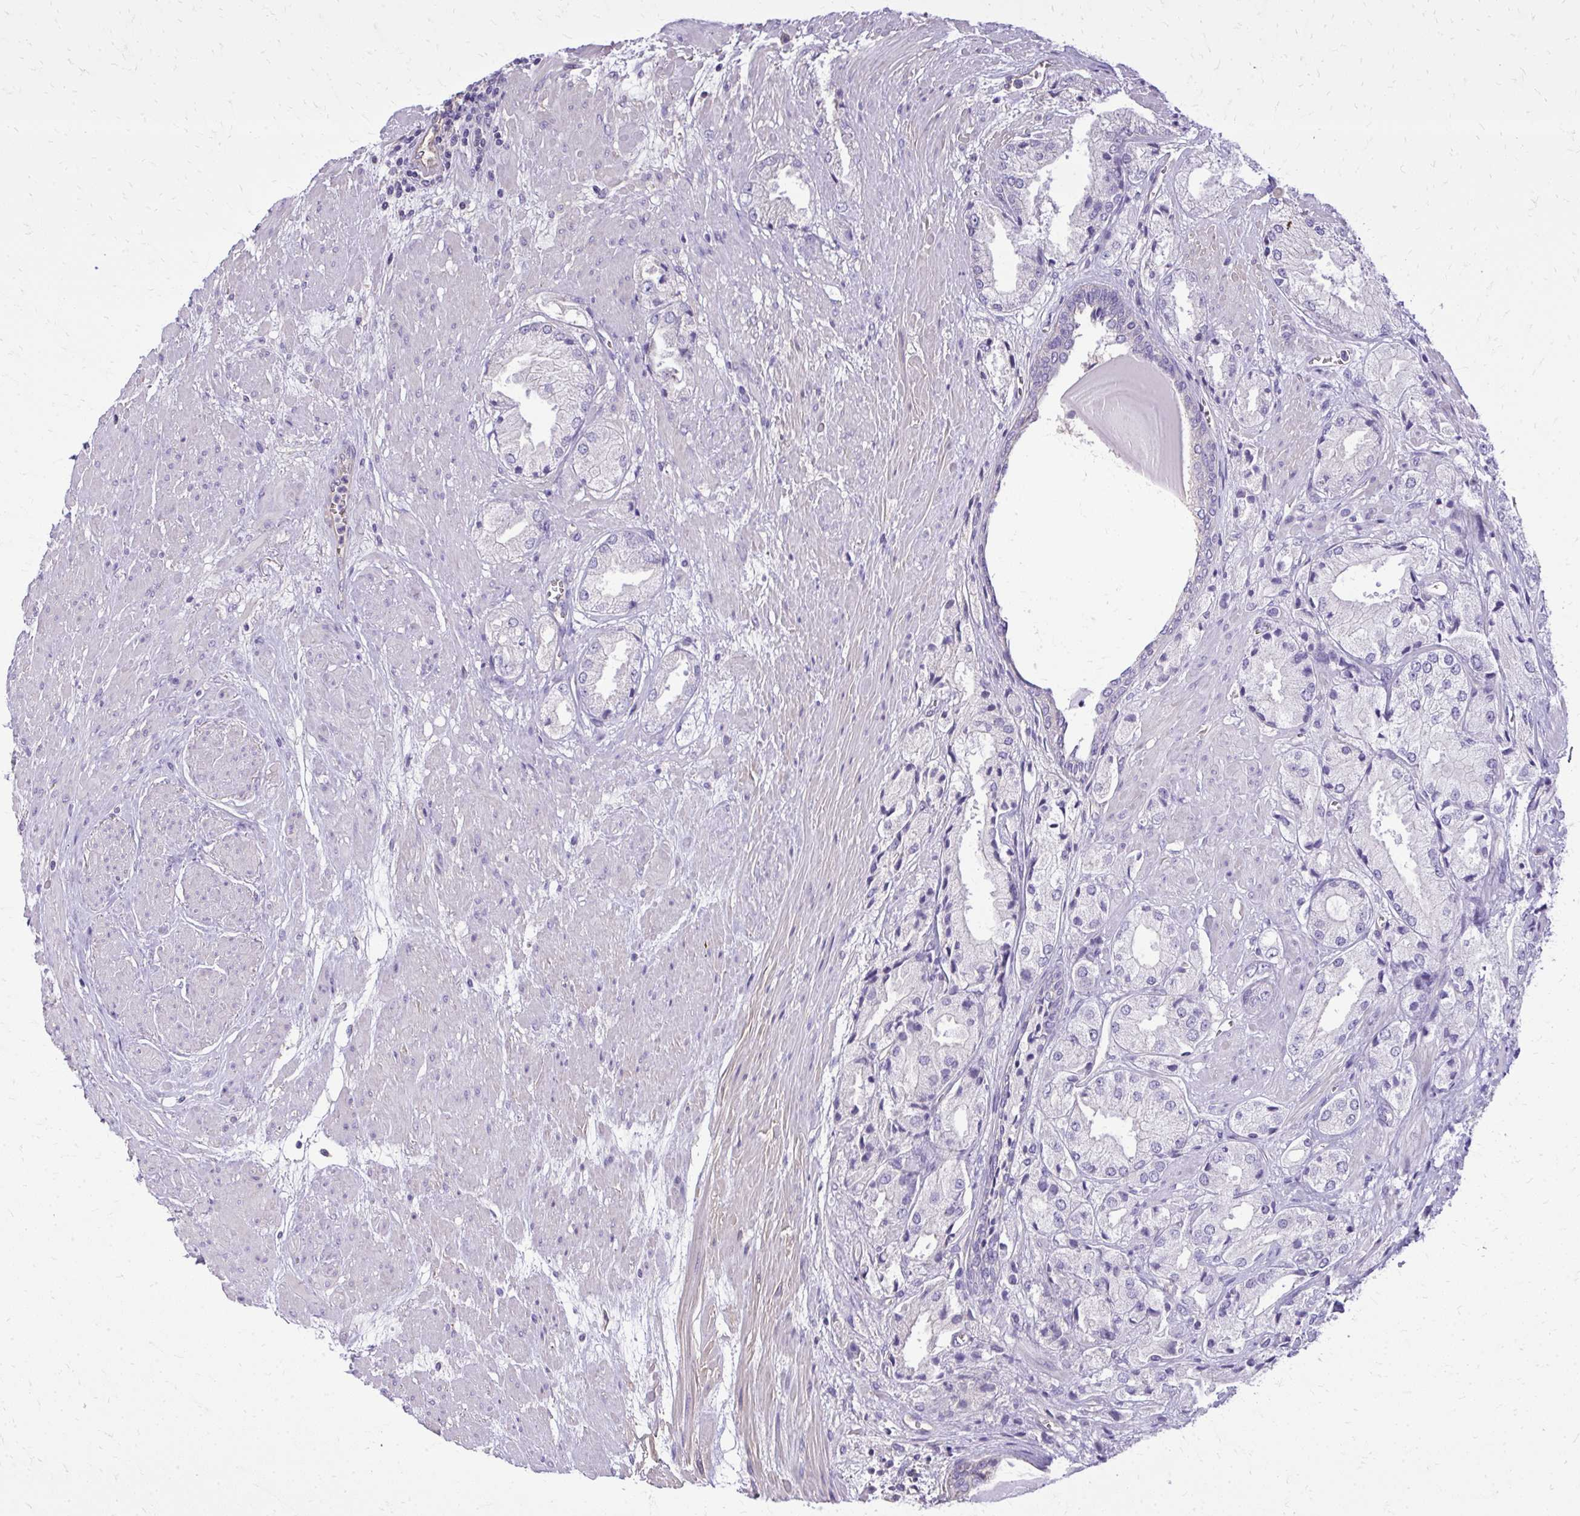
{"staining": {"intensity": "negative", "quantity": "none", "location": "none"}, "tissue": "prostate cancer", "cell_type": "Tumor cells", "image_type": "cancer", "snomed": [{"axis": "morphology", "description": "Adenocarcinoma, High grade"}, {"axis": "topography", "description": "Prostate"}], "caption": "The image demonstrates no staining of tumor cells in prostate high-grade adenocarcinoma.", "gene": "RUNDC3B", "patient": {"sex": "male", "age": 68}}